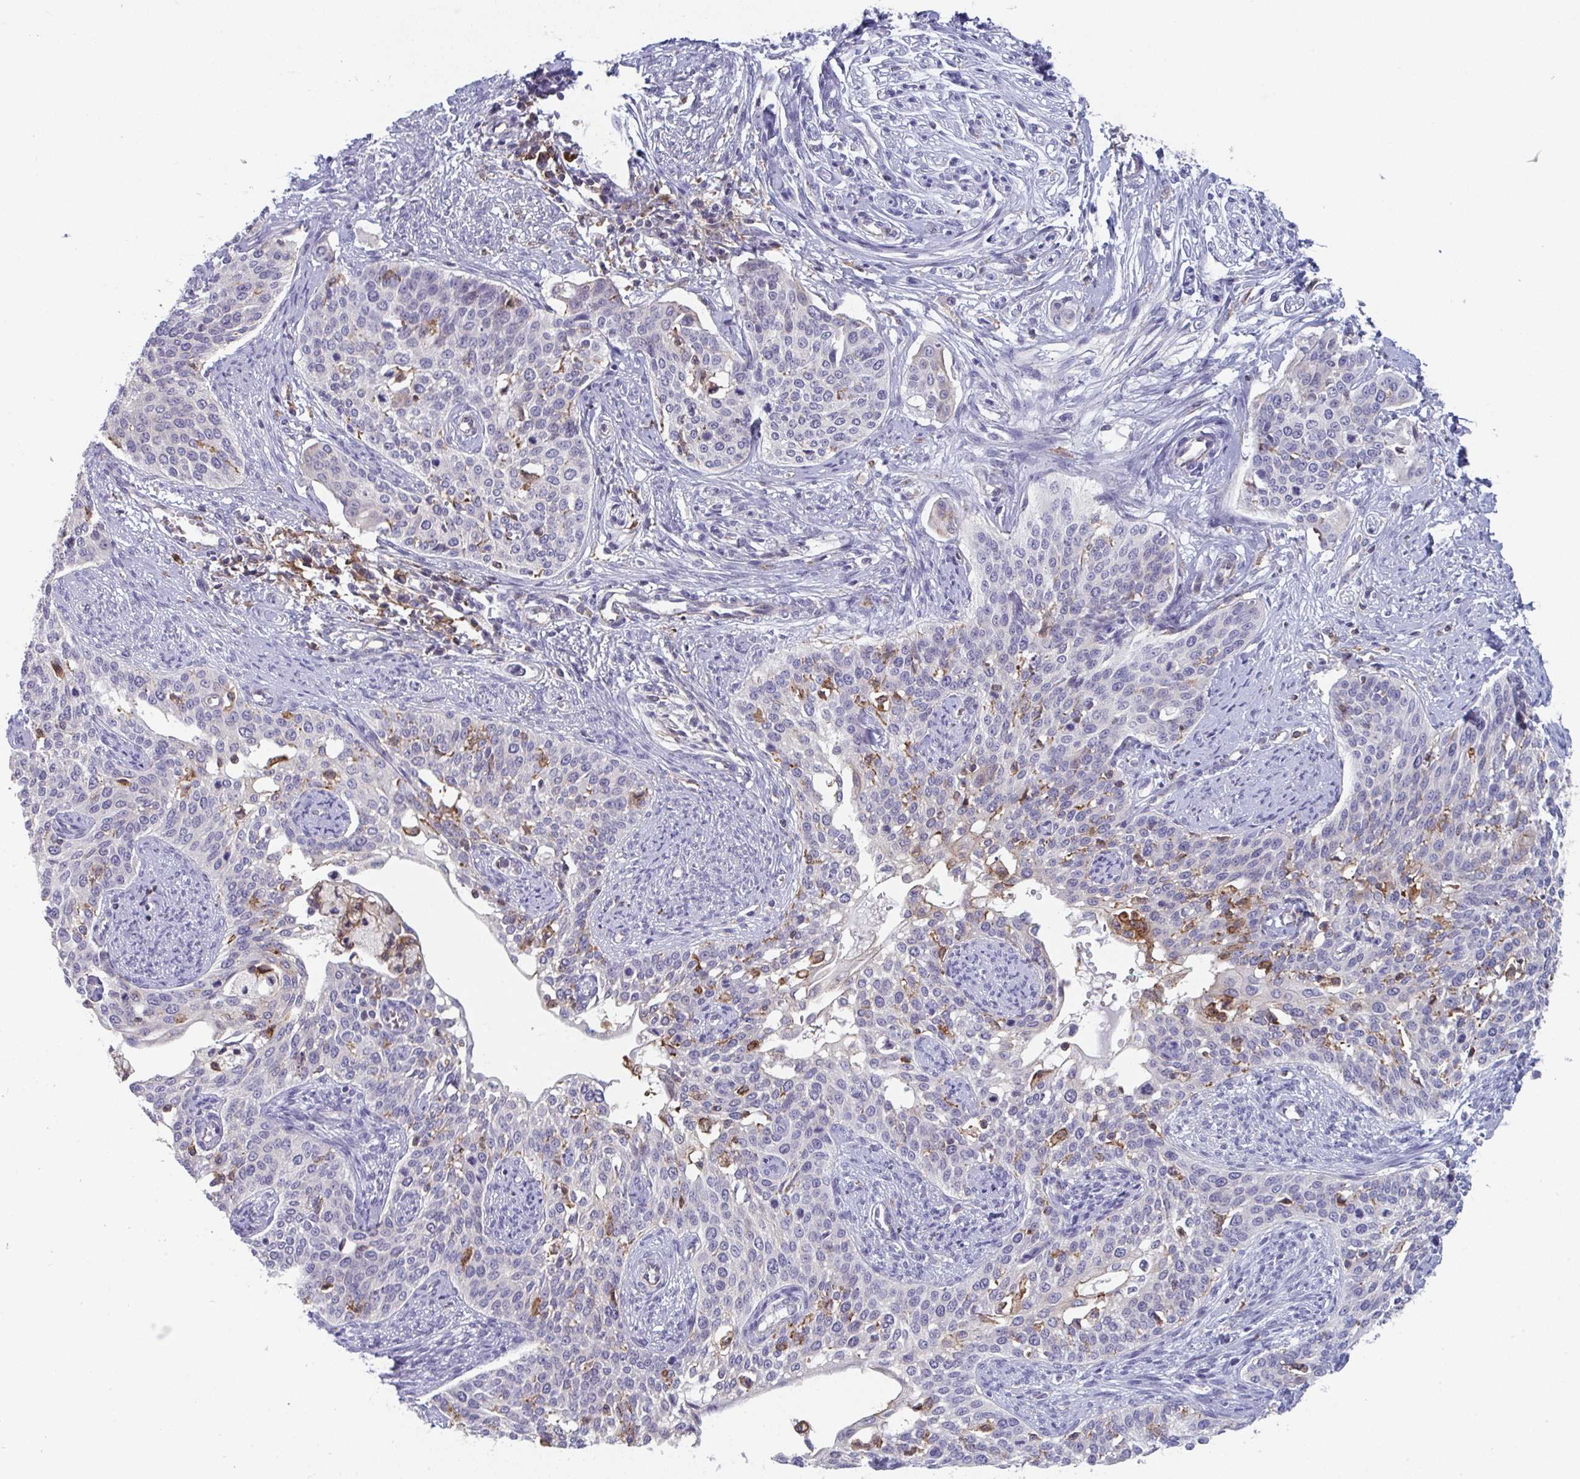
{"staining": {"intensity": "negative", "quantity": "none", "location": "none"}, "tissue": "cervical cancer", "cell_type": "Tumor cells", "image_type": "cancer", "snomed": [{"axis": "morphology", "description": "Squamous cell carcinoma, NOS"}, {"axis": "topography", "description": "Cervix"}], "caption": "Tumor cells show no significant protein expression in cervical cancer.", "gene": "DISP2", "patient": {"sex": "female", "age": 44}}